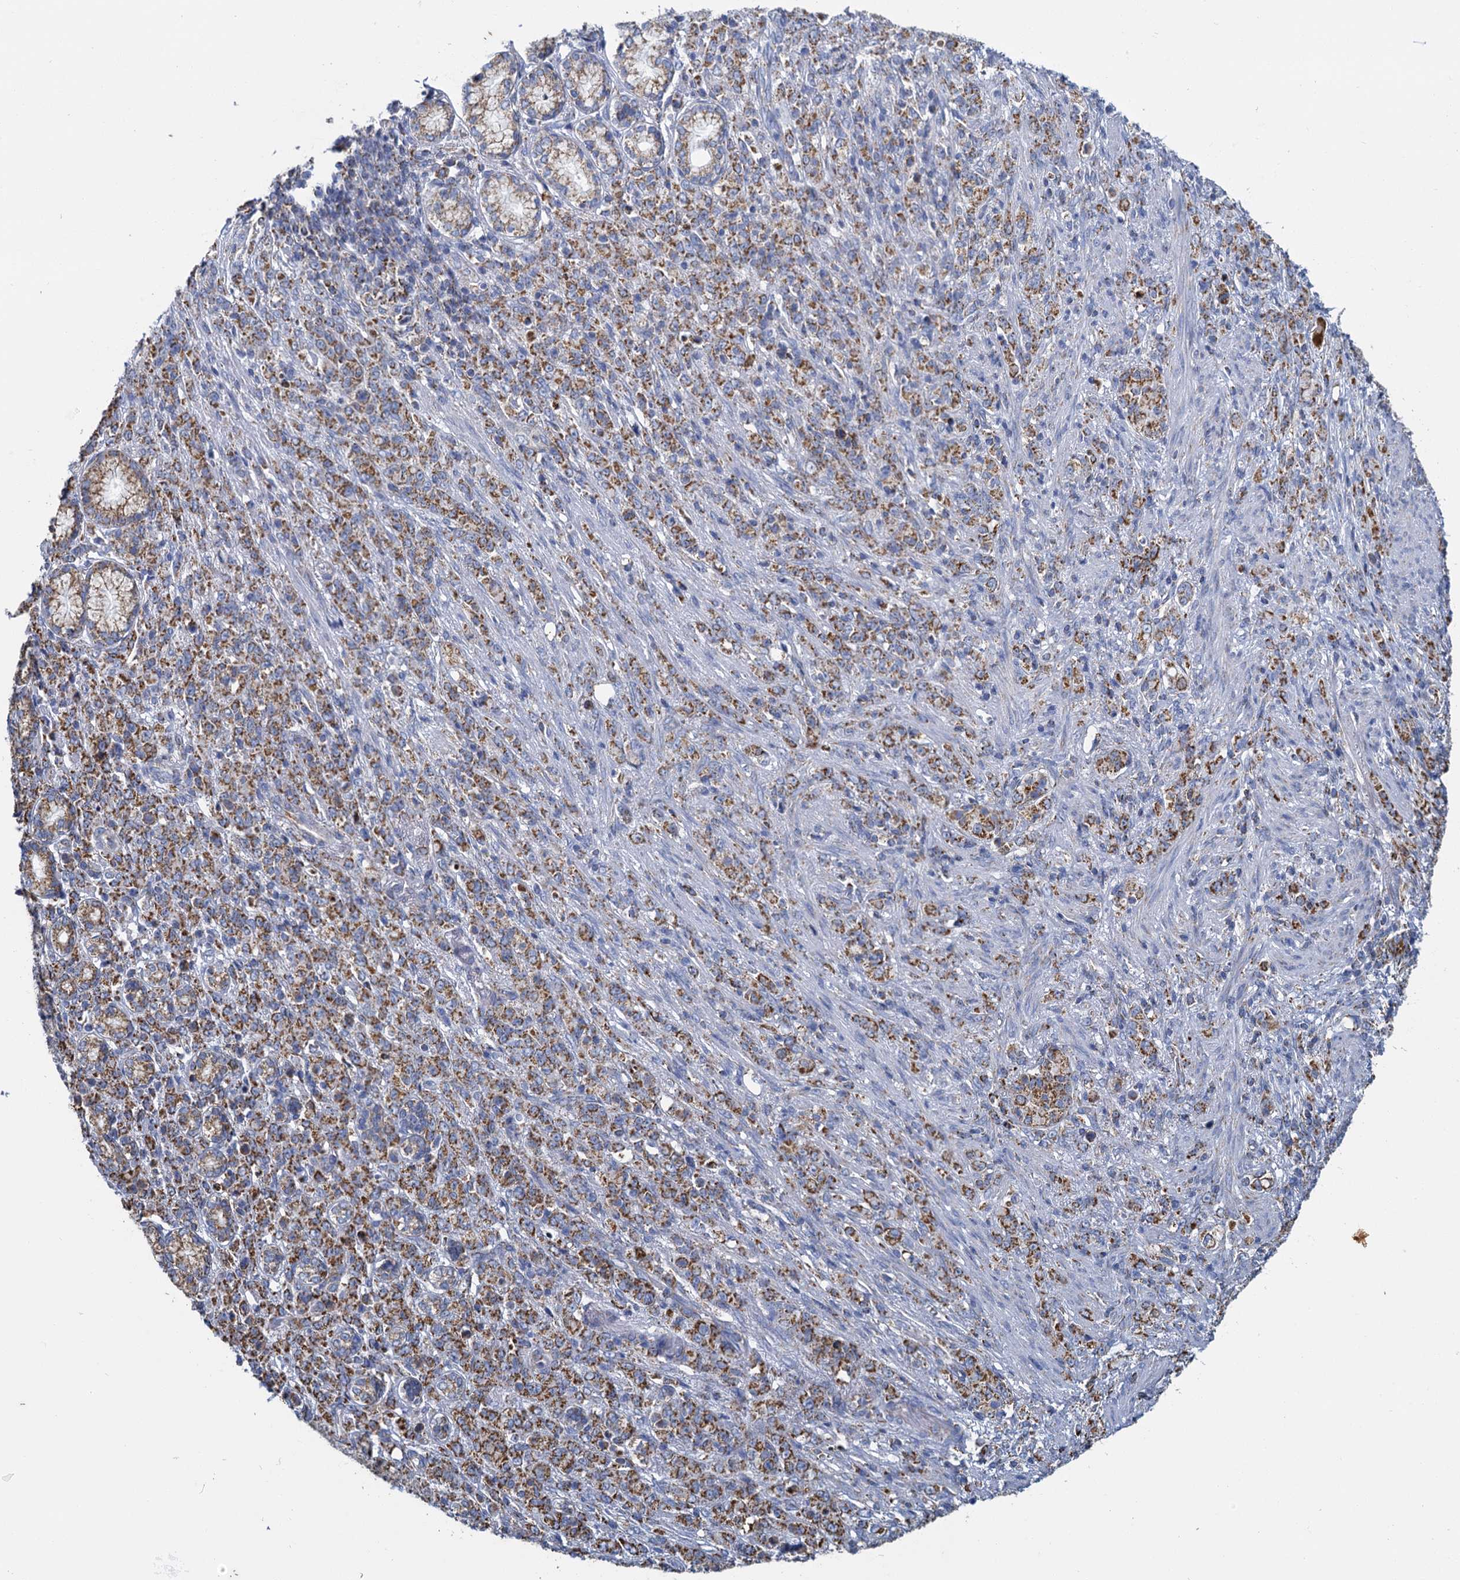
{"staining": {"intensity": "moderate", "quantity": ">75%", "location": "cytoplasmic/membranous"}, "tissue": "stomach cancer", "cell_type": "Tumor cells", "image_type": "cancer", "snomed": [{"axis": "morphology", "description": "Adenocarcinoma, NOS"}, {"axis": "topography", "description": "Stomach"}], "caption": "Protein staining shows moderate cytoplasmic/membranous staining in about >75% of tumor cells in adenocarcinoma (stomach).", "gene": "CCP110", "patient": {"sex": "female", "age": 79}}